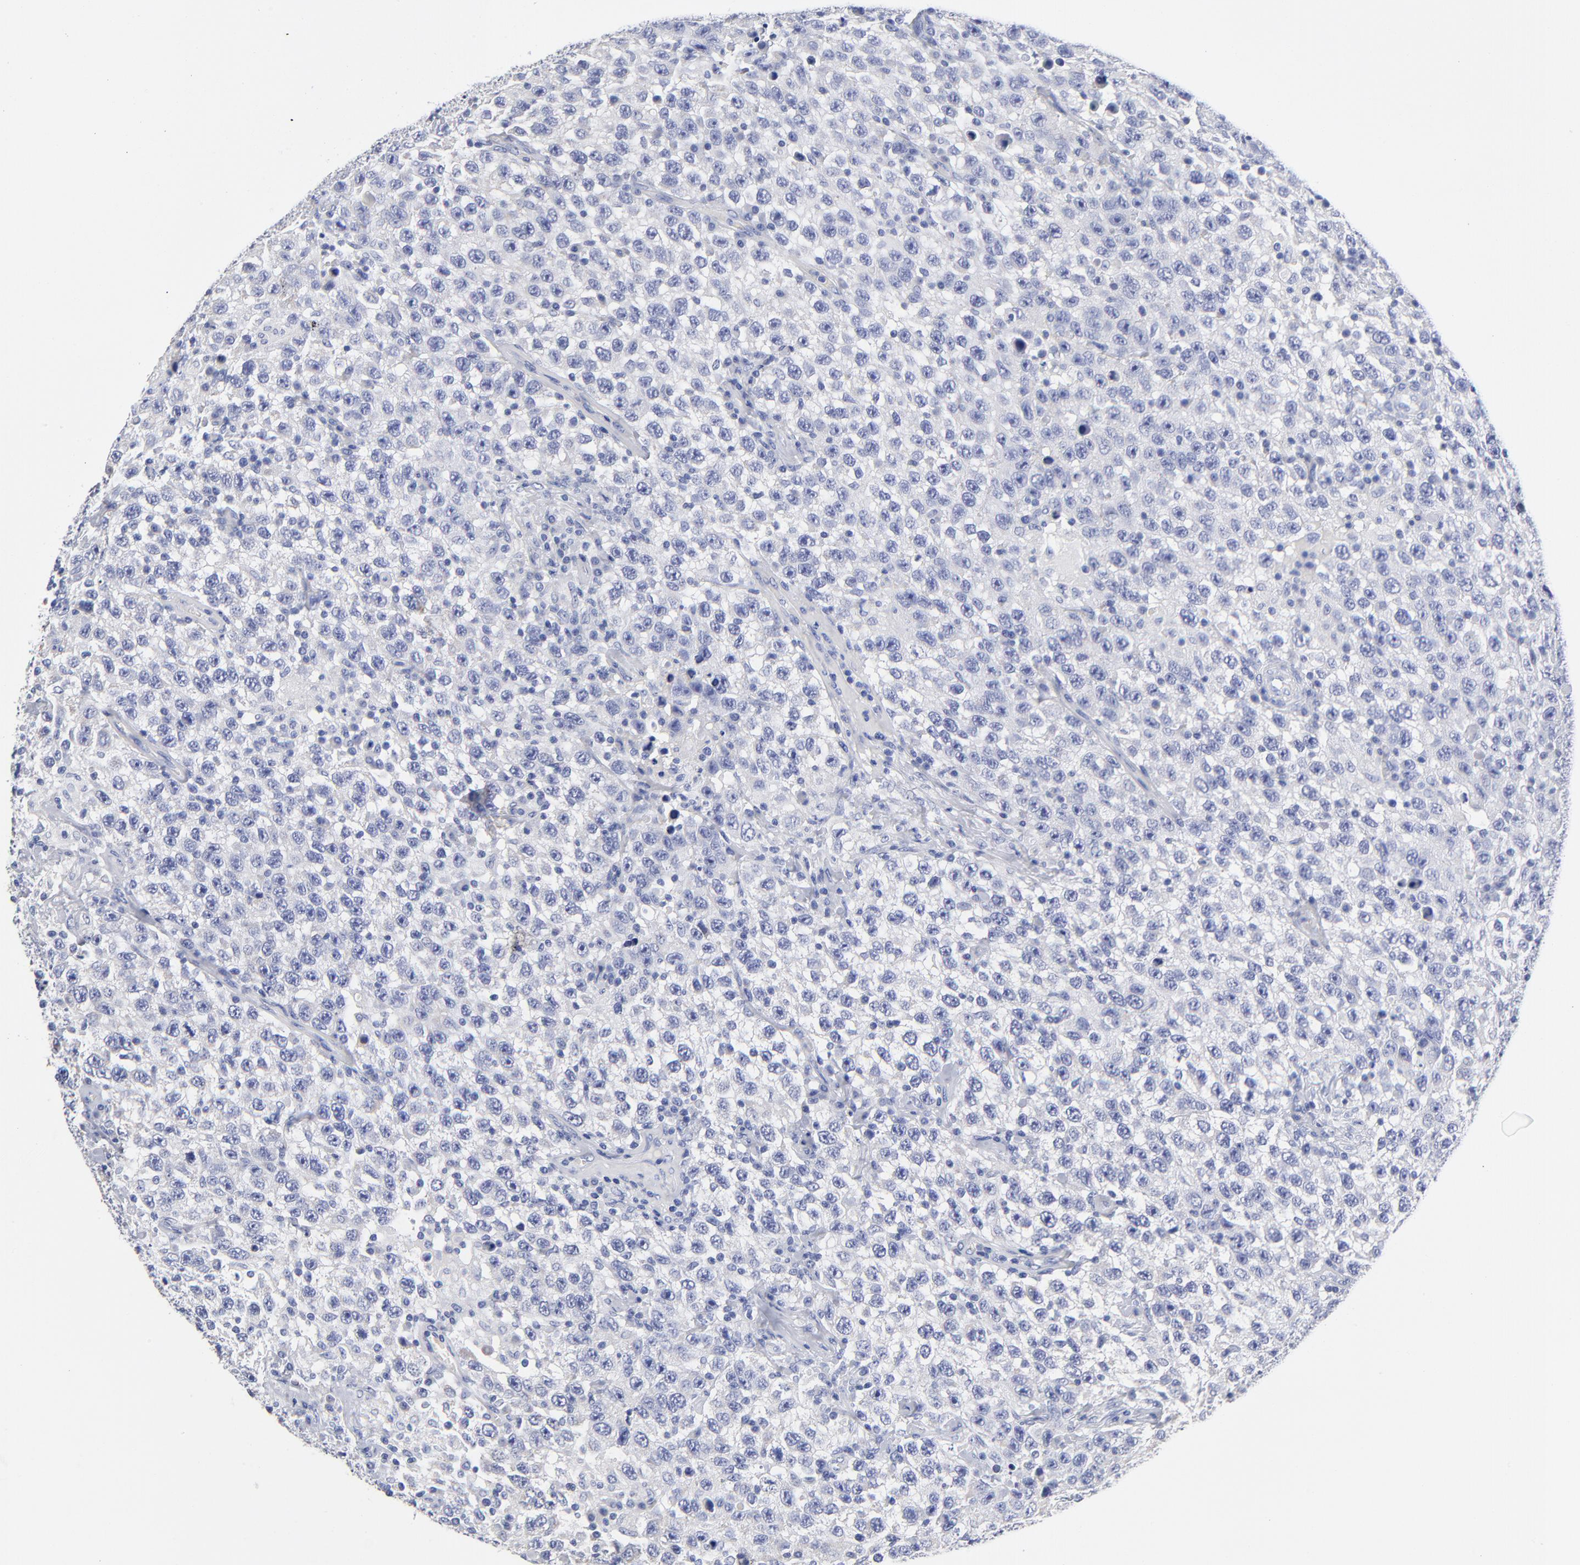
{"staining": {"intensity": "negative", "quantity": "none", "location": "none"}, "tissue": "testis cancer", "cell_type": "Tumor cells", "image_type": "cancer", "snomed": [{"axis": "morphology", "description": "Seminoma, NOS"}, {"axis": "topography", "description": "Testis"}], "caption": "The IHC histopathology image has no significant expression in tumor cells of seminoma (testis) tissue.", "gene": "PTP4A1", "patient": {"sex": "male", "age": 41}}